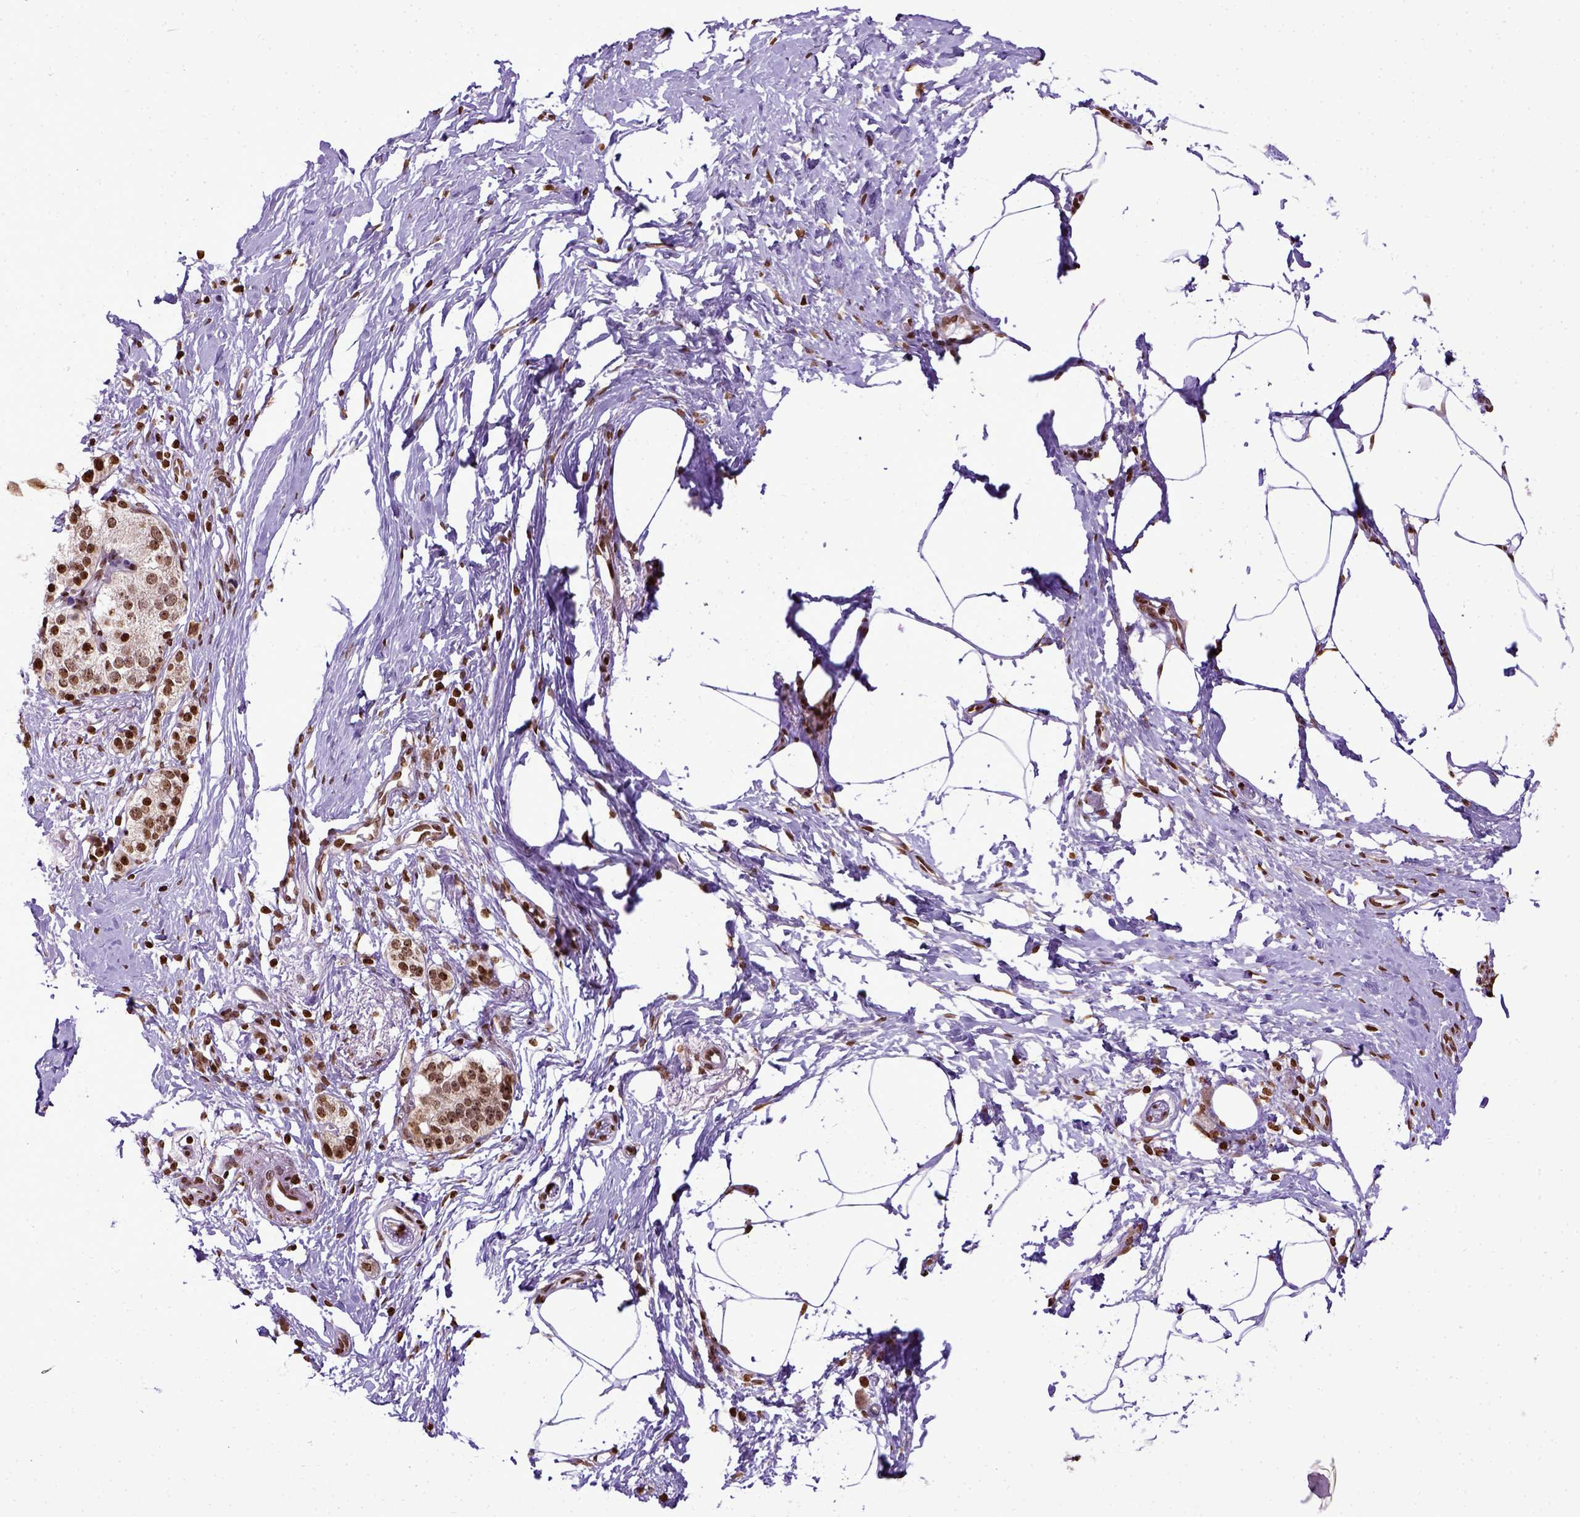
{"staining": {"intensity": "moderate", "quantity": ">75%", "location": "nuclear"}, "tissue": "pancreatic cancer", "cell_type": "Tumor cells", "image_type": "cancer", "snomed": [{"axis": "morphology", "description": "Adenocarcinoma, NOS"}, {"axis": "topography", "description": "Pancreas"}], "caption": "Immunohistochemistry (IHC) staining of adenocarcinoma (pancreatic), which reveals medium levels of moderate nuclear expression in about >75% of tumor cells indicating moderate nuclear protein staining. The staining was performed using DAB (3,3'-diaminobenzidine) (brown) for protein detection and nuclei were counterstained in hematoxylin (blue).", "gene": "ZNF75D", "patient": {"sex": "female", "age": 72}}